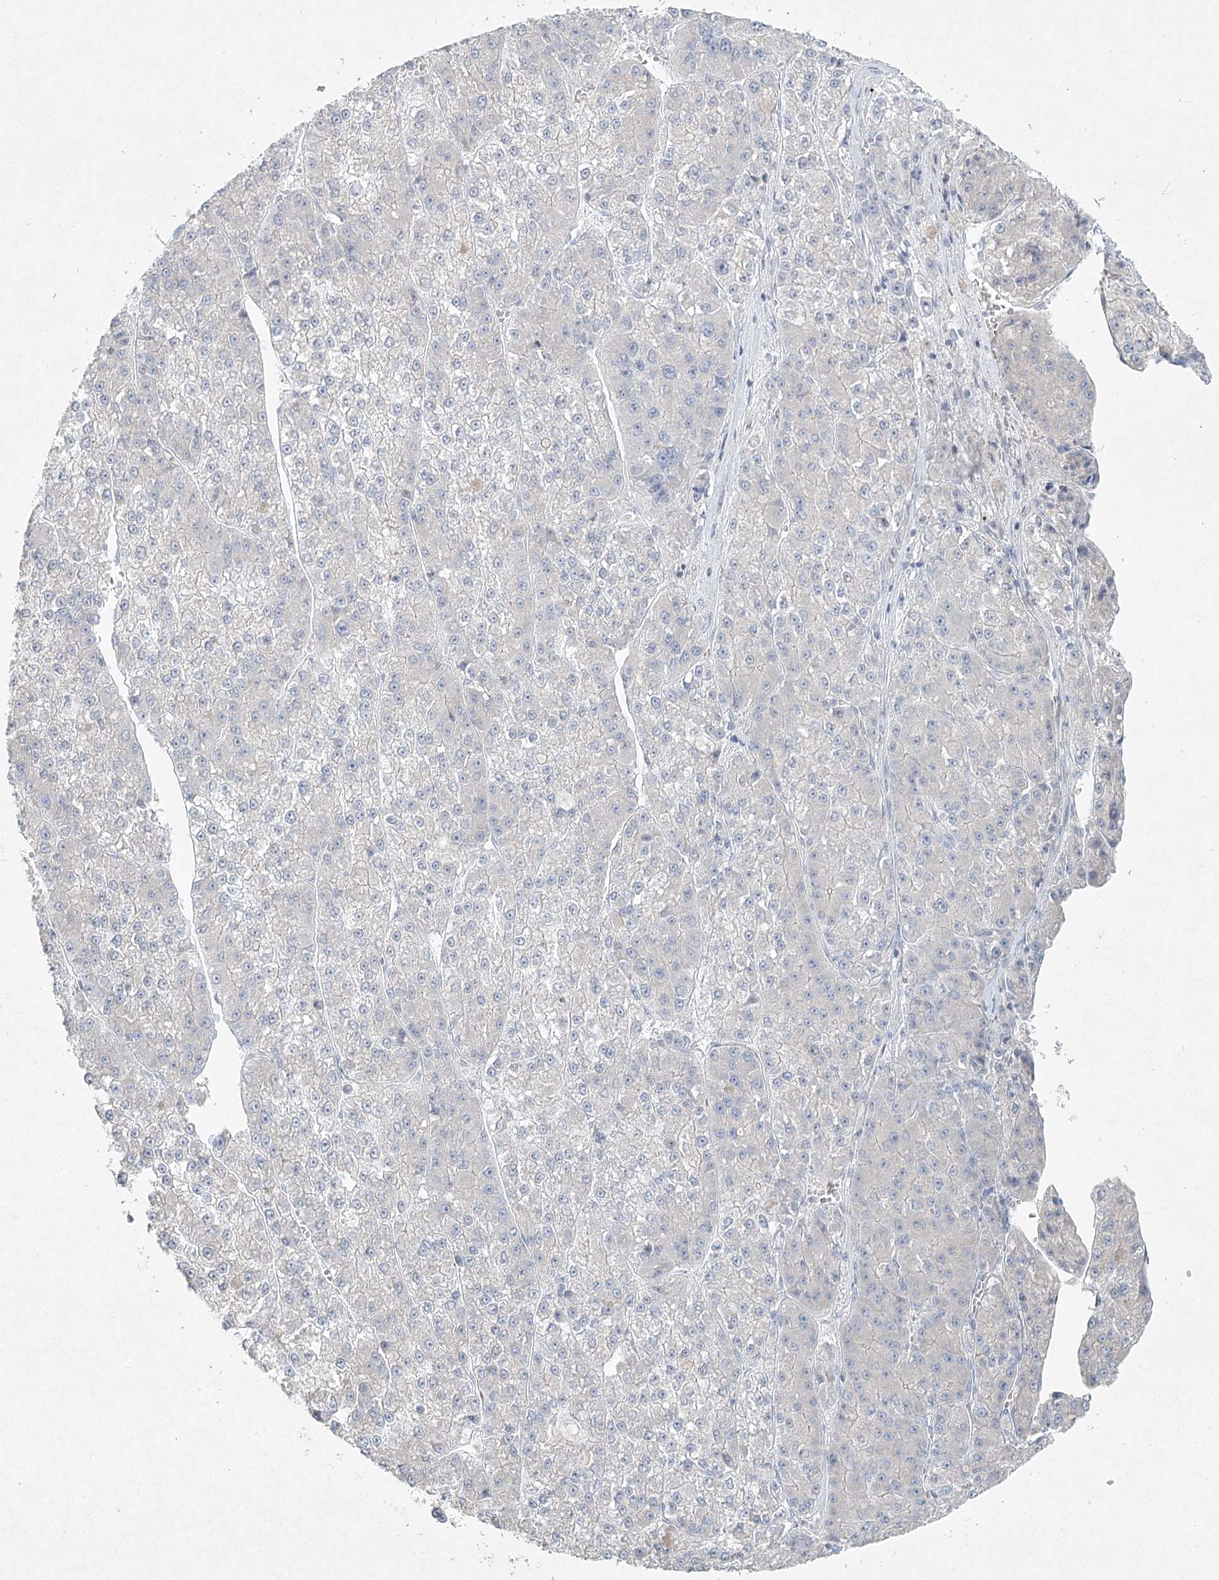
{"staining": {"intensity": "negative", "quantity": "none", "location": "none"}, "tissue": "liver cancer", "cell_type": "Tumor cells", "image_type": "cancer", "snomed": [{"axis": "morphology", "description": "Carcinoma, Hepatocellular, NOS"}, {"axis": "topography", "description": "Liver"}], "caption": "Immunohistochemistry (IHC) histopathology image of neoplastic tissue: liver hepatocellular carcinoma stained with DAB displays no significant protein positivity in tumor cells.", "gene": "LRP2BP", "patient": {"sex": "female", "age": 73}}